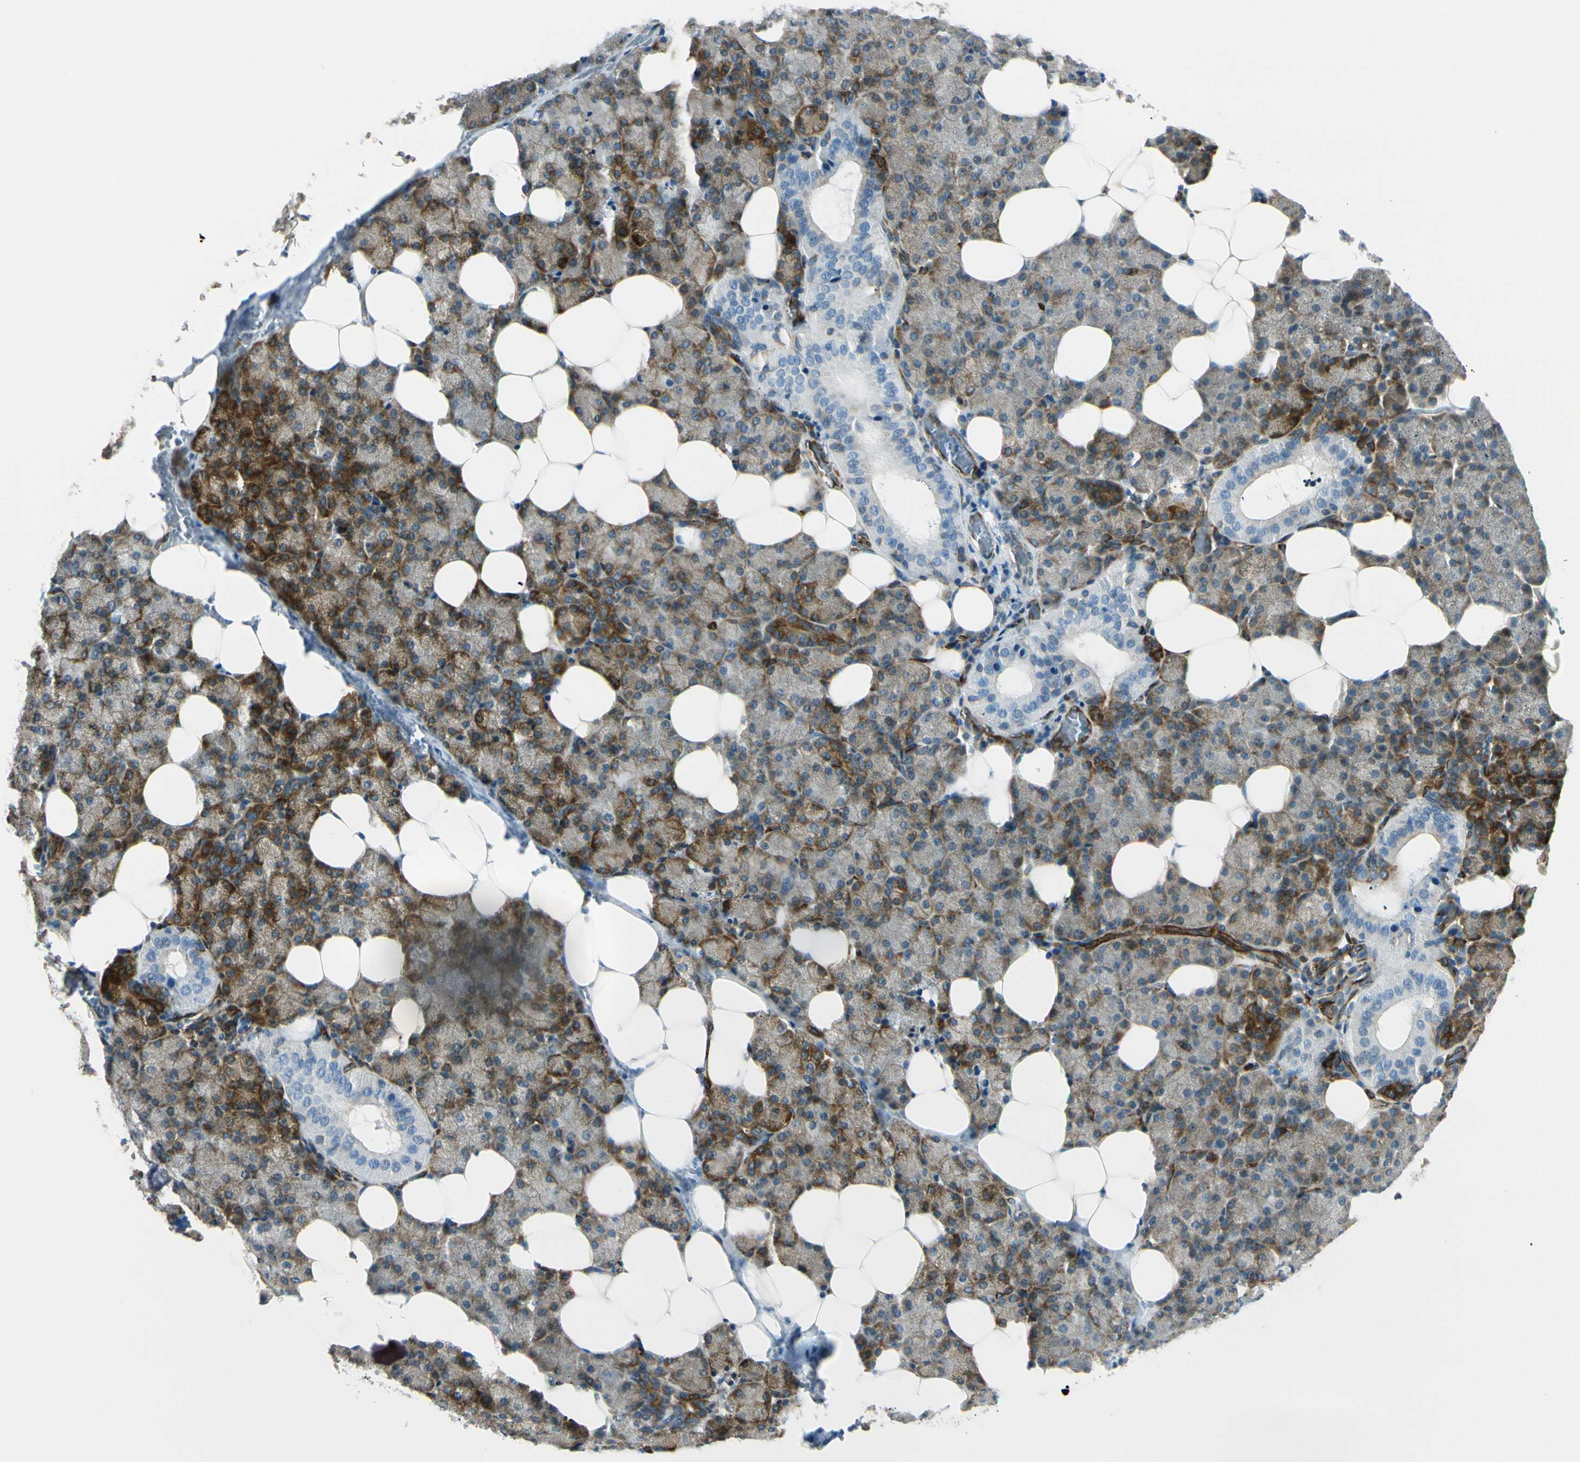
{"staining": {"intensity": "moderate", "quantity": "25%-75%", "location": "cytoplasmic/membranous"}, "tissue": "salivary gland", "cell_type": "Glandular cells", "image_type": "normal", "snomed": [{"axis": "morphology", "description": "Normal tissue, NOS"}, {"axis": "topography", "description": "Lymph node"}, {"axis": "topography", "description": "Salivary gland"}], "caption": "Immunohistochemistry (IHC) (DAB) staining of normal human salivary gland reveals moderate cytoplasmic/membranous protein staining in about 25%-75% of glandular cells. (brown staining indicates protein expression, while blue staining denotes nuclei).", "gene": "FKBP7", "patient": {"sex": "male", "age": 8}}